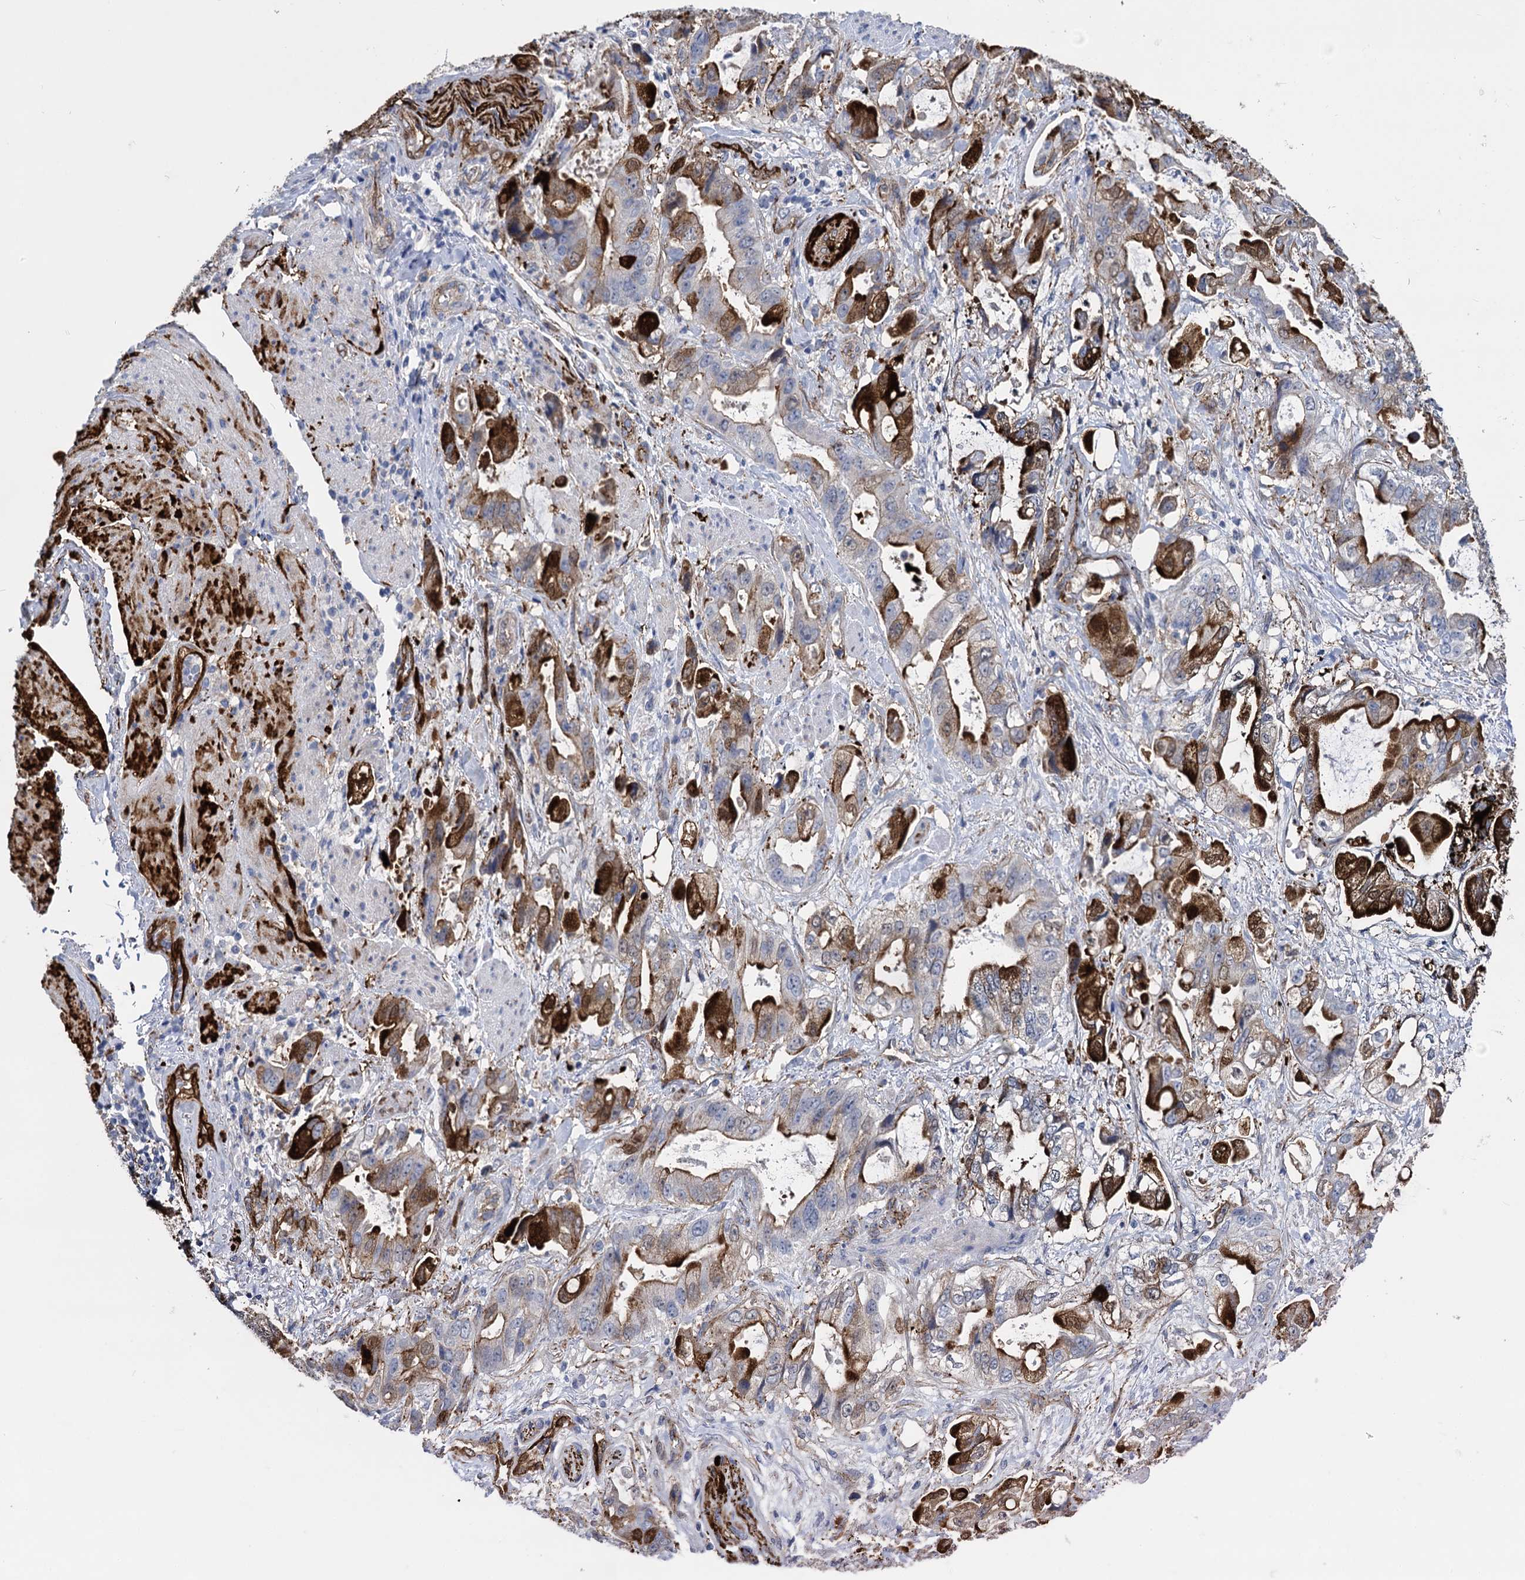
{"staining": {"intensity": "moderate", "quantity": "25%-75%", "location": "cytoplasmic/membranous"}, "tissue": "stomach cancer", "cell_type": "Tumor cells", "image_type": "cancer", "snomed": [{"axis": "morphology", "description": "Adenocarcinoma, NOS"}, {"axis": "topography", "description": "Stomach"}], "caption": "This is a photomicrograph of immunohistochemistry staining of stomach cancer (adenocarcinoma), which shows moderate expression in the cytoplasmic/membranous of tumor cells.", "gene": "SNCG", "patient": {"sex": "male", "age": 62}}